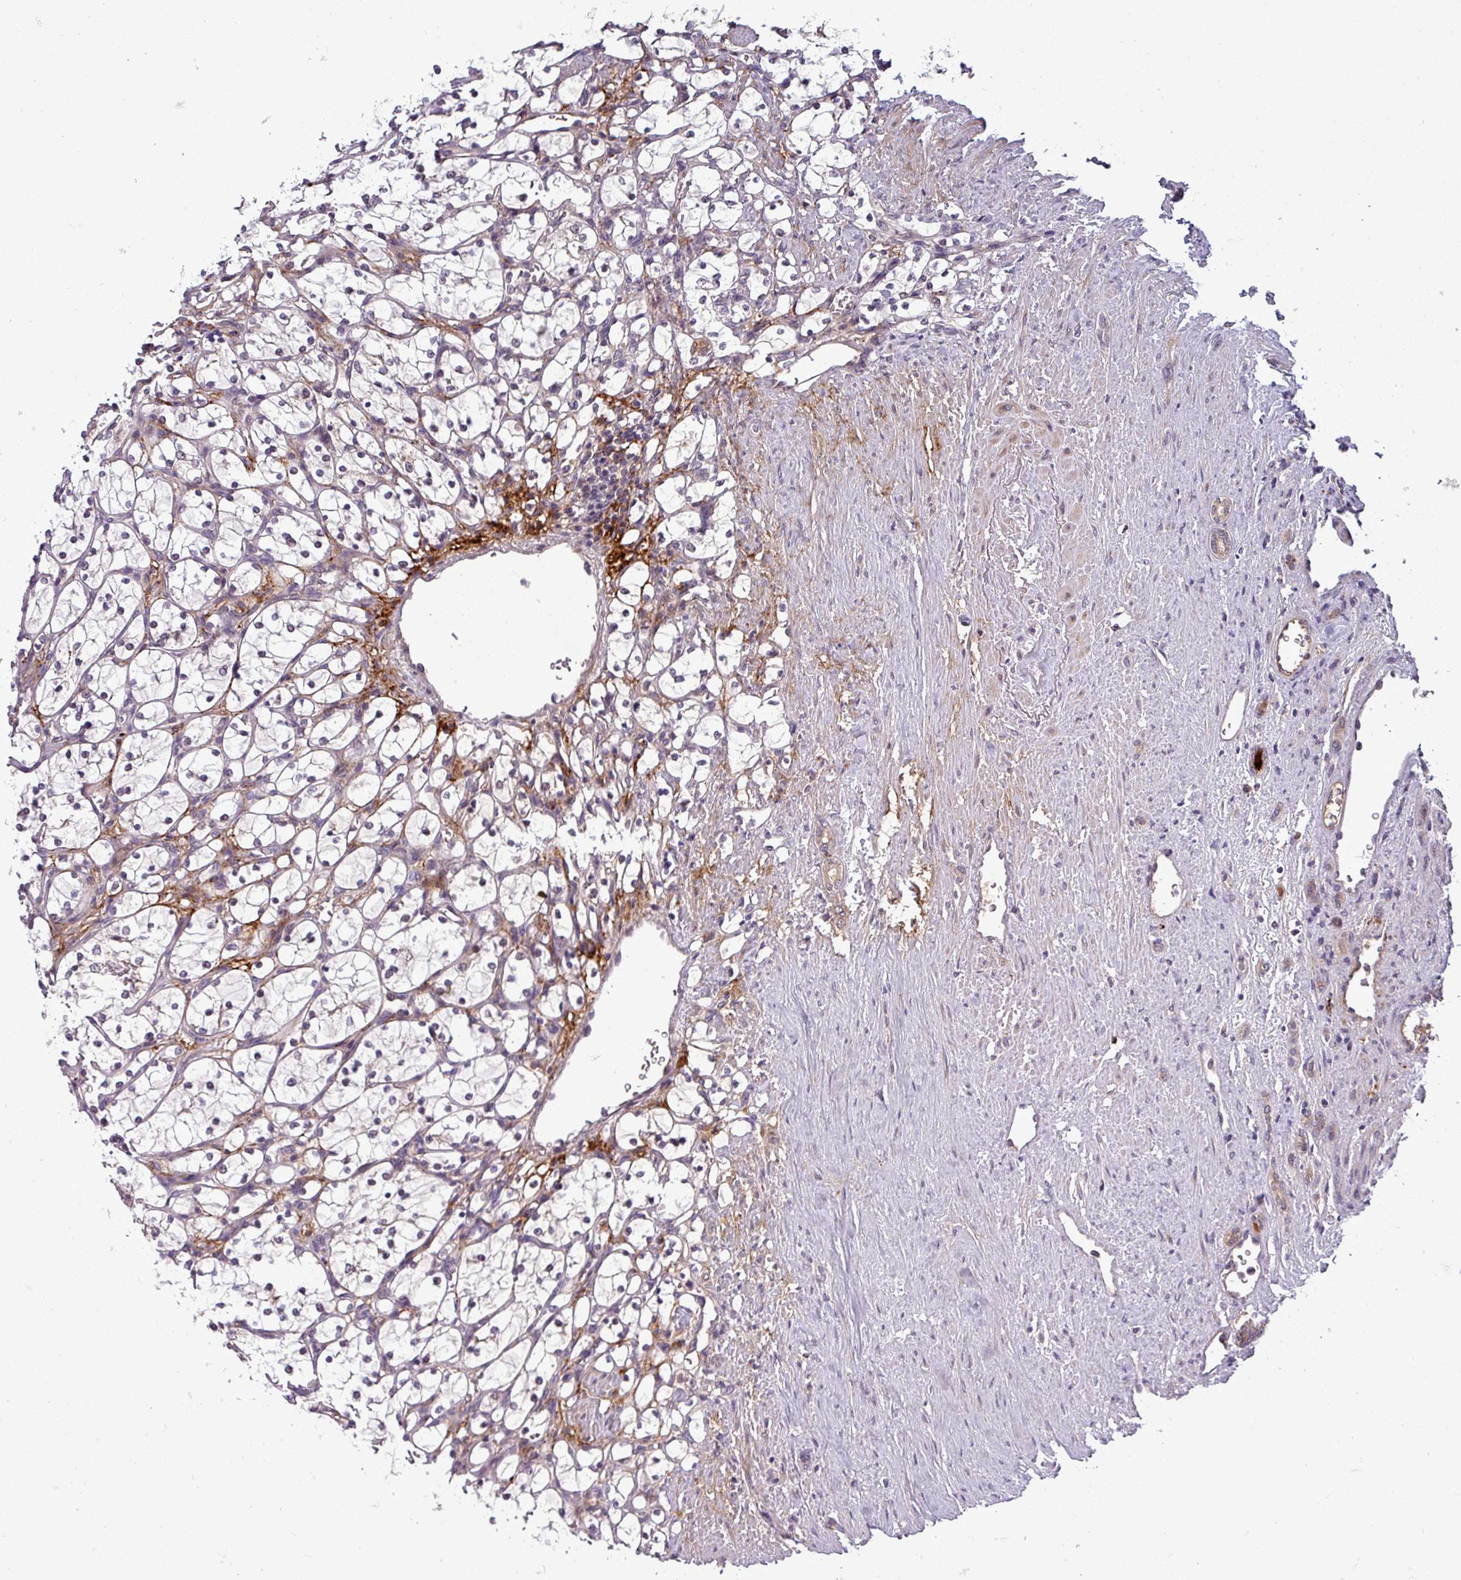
{"staining": {"intensity": "negative", "quantity": "none", "location": "none"}, "tissue": "renal cancer", "cell_type": "Tumor cells", "image_type": "cancer", "snomed": [{"axis": "morphology", "description": "Adenocarcinoma, NOS"}, {"axis": "topography", "description": "Kidney"}], "caption": "High power microscopy micrograph of an immunohistochemistry image of renal adenocarcinoma, revealing no significant expression in tumor cells. The staining was performed using DAB to visualize the protein expression in brown, while the nuclei were stained in blue with hematoxylin (Magnification: 20x).", "gene": "PUS1", "patient": {"sex": "female", "age": 69}}